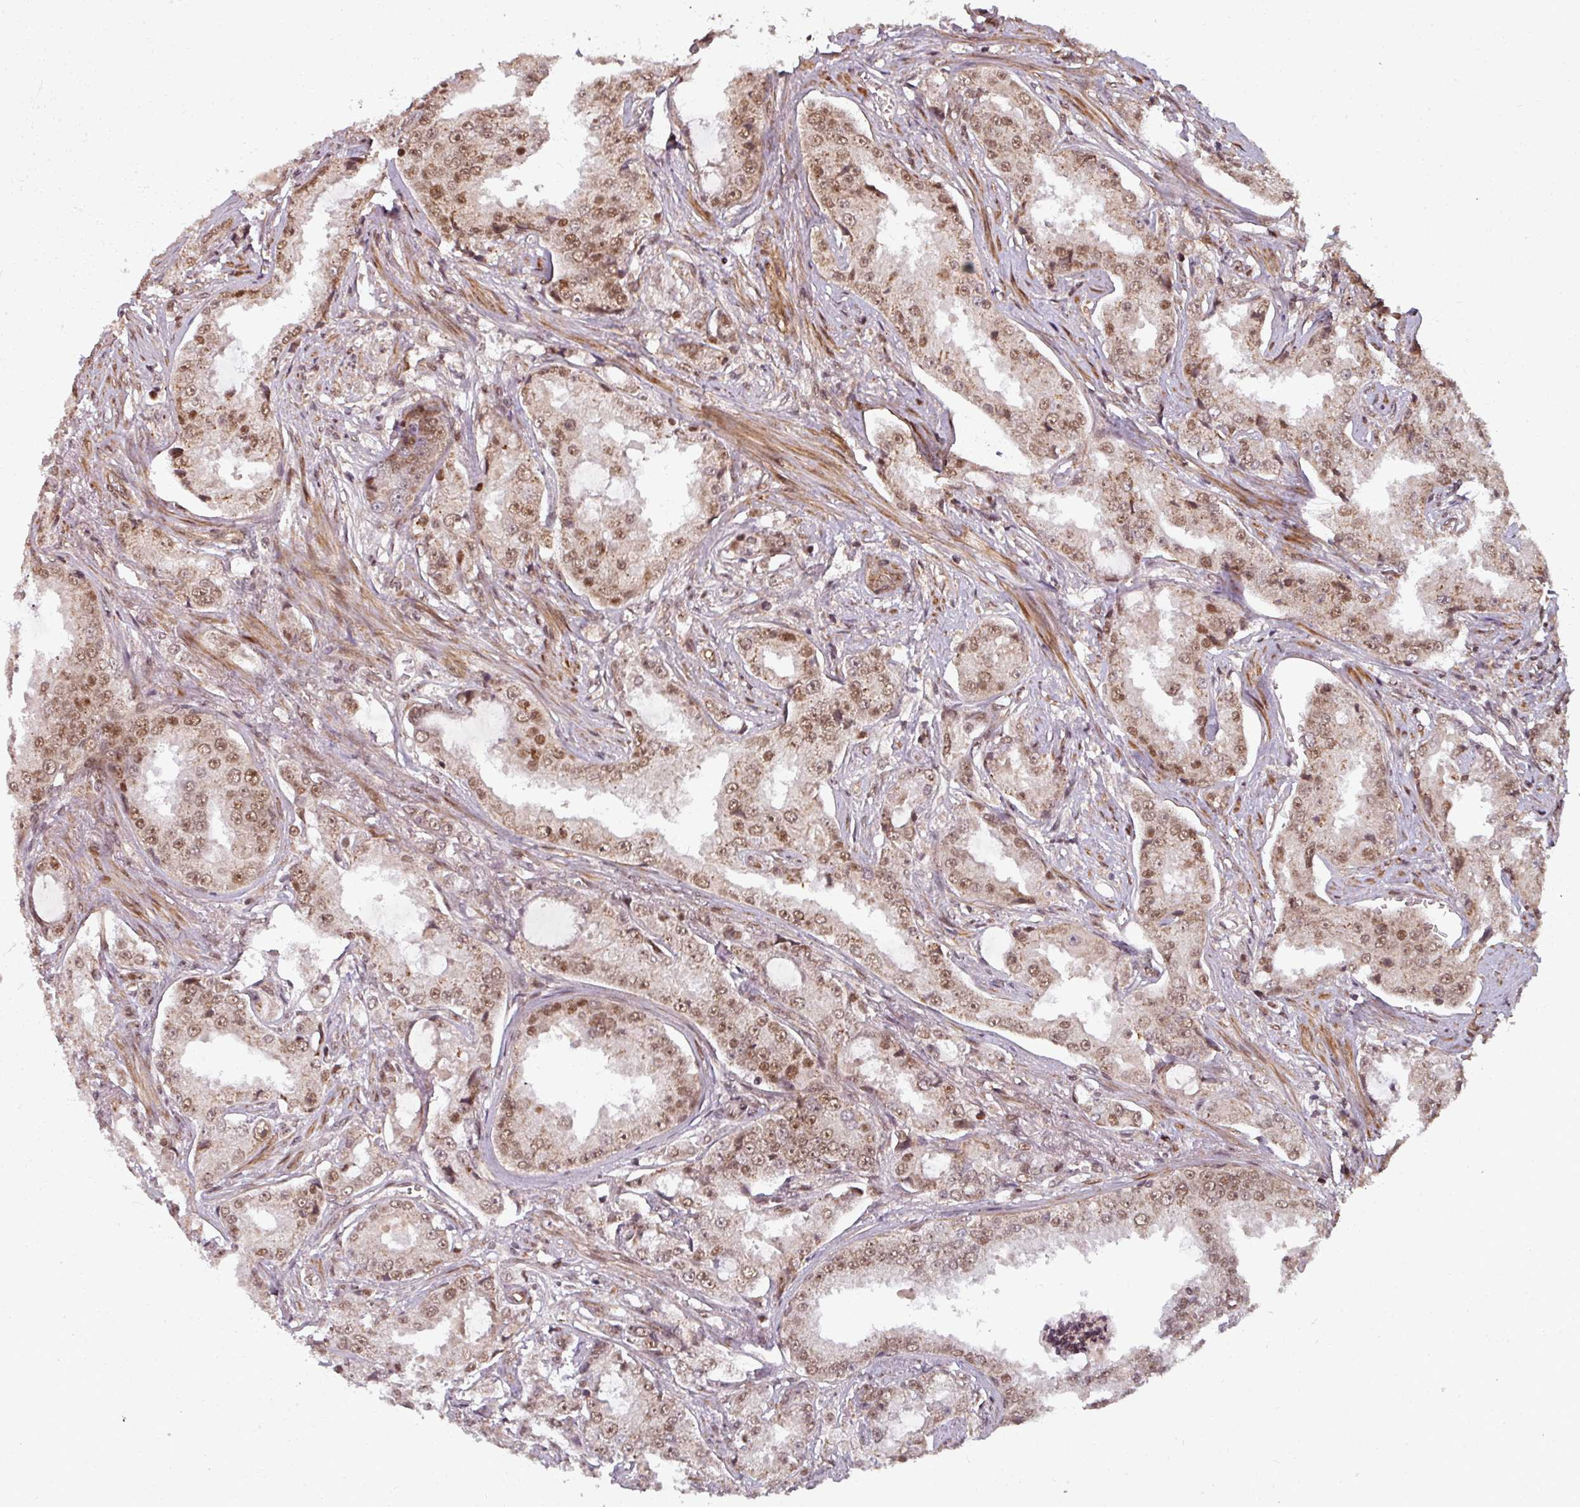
{"staining": {"intensity": "moderate", "quantity": ">75%", "location": "nuclear"}, "tissue": "prostate cancer", "cell_type": "Tumor cells", "image_type": "cancer", "snomed": [{"axis": "morphology", "description": "Adenocarcinoma, High grade"}, {"axis": "topography", "description": "Prostate"}], "caption": "This photomicrograph shows IHC staining of prostate cancer, with medium moderate nuclear expression in approximately >75% of tumor cells.", "gene": "SWI5", "patient": {"sex": "male", "age": 73}}